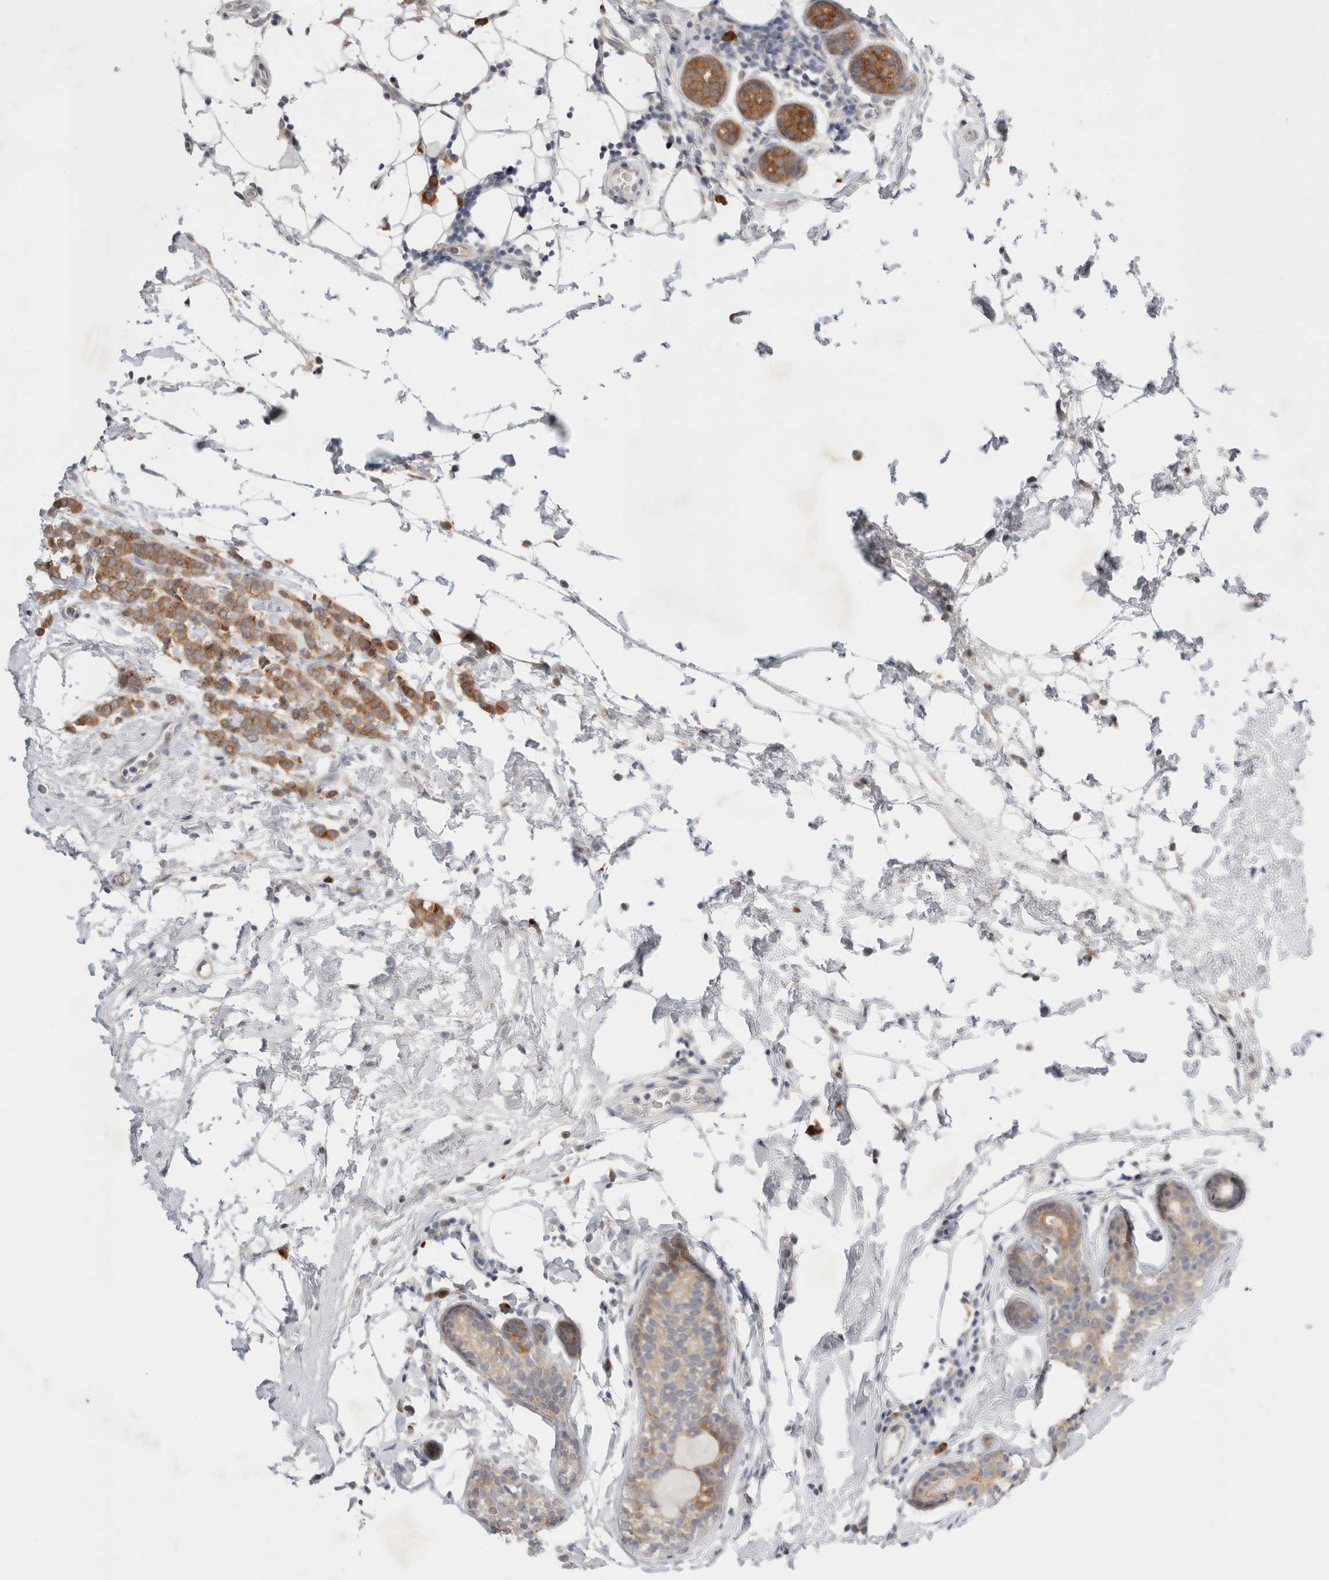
{"staining": {"intensity": "moderate", "quantity": ">75%", "location": "cytoplasmic/membranous"}, "tissue": "breast cancer", "cell_type": "Tumor cells", "image_type": "cancer", "snomed": [{"axis": "morphology", "description": "Lobular carcinoma"}, {"axis": "topography", "description": "Breast"}], "caption": "Tumor cells reveal moderate cytoplasmic/membranous positivity in about >75% of cells in breast lobular carcinoma. (brown staining indicates protein expression, while blue staining denotes nuclei).", "gene": "NEDD4L", "patient": {"sex": "female", "age": 50}}